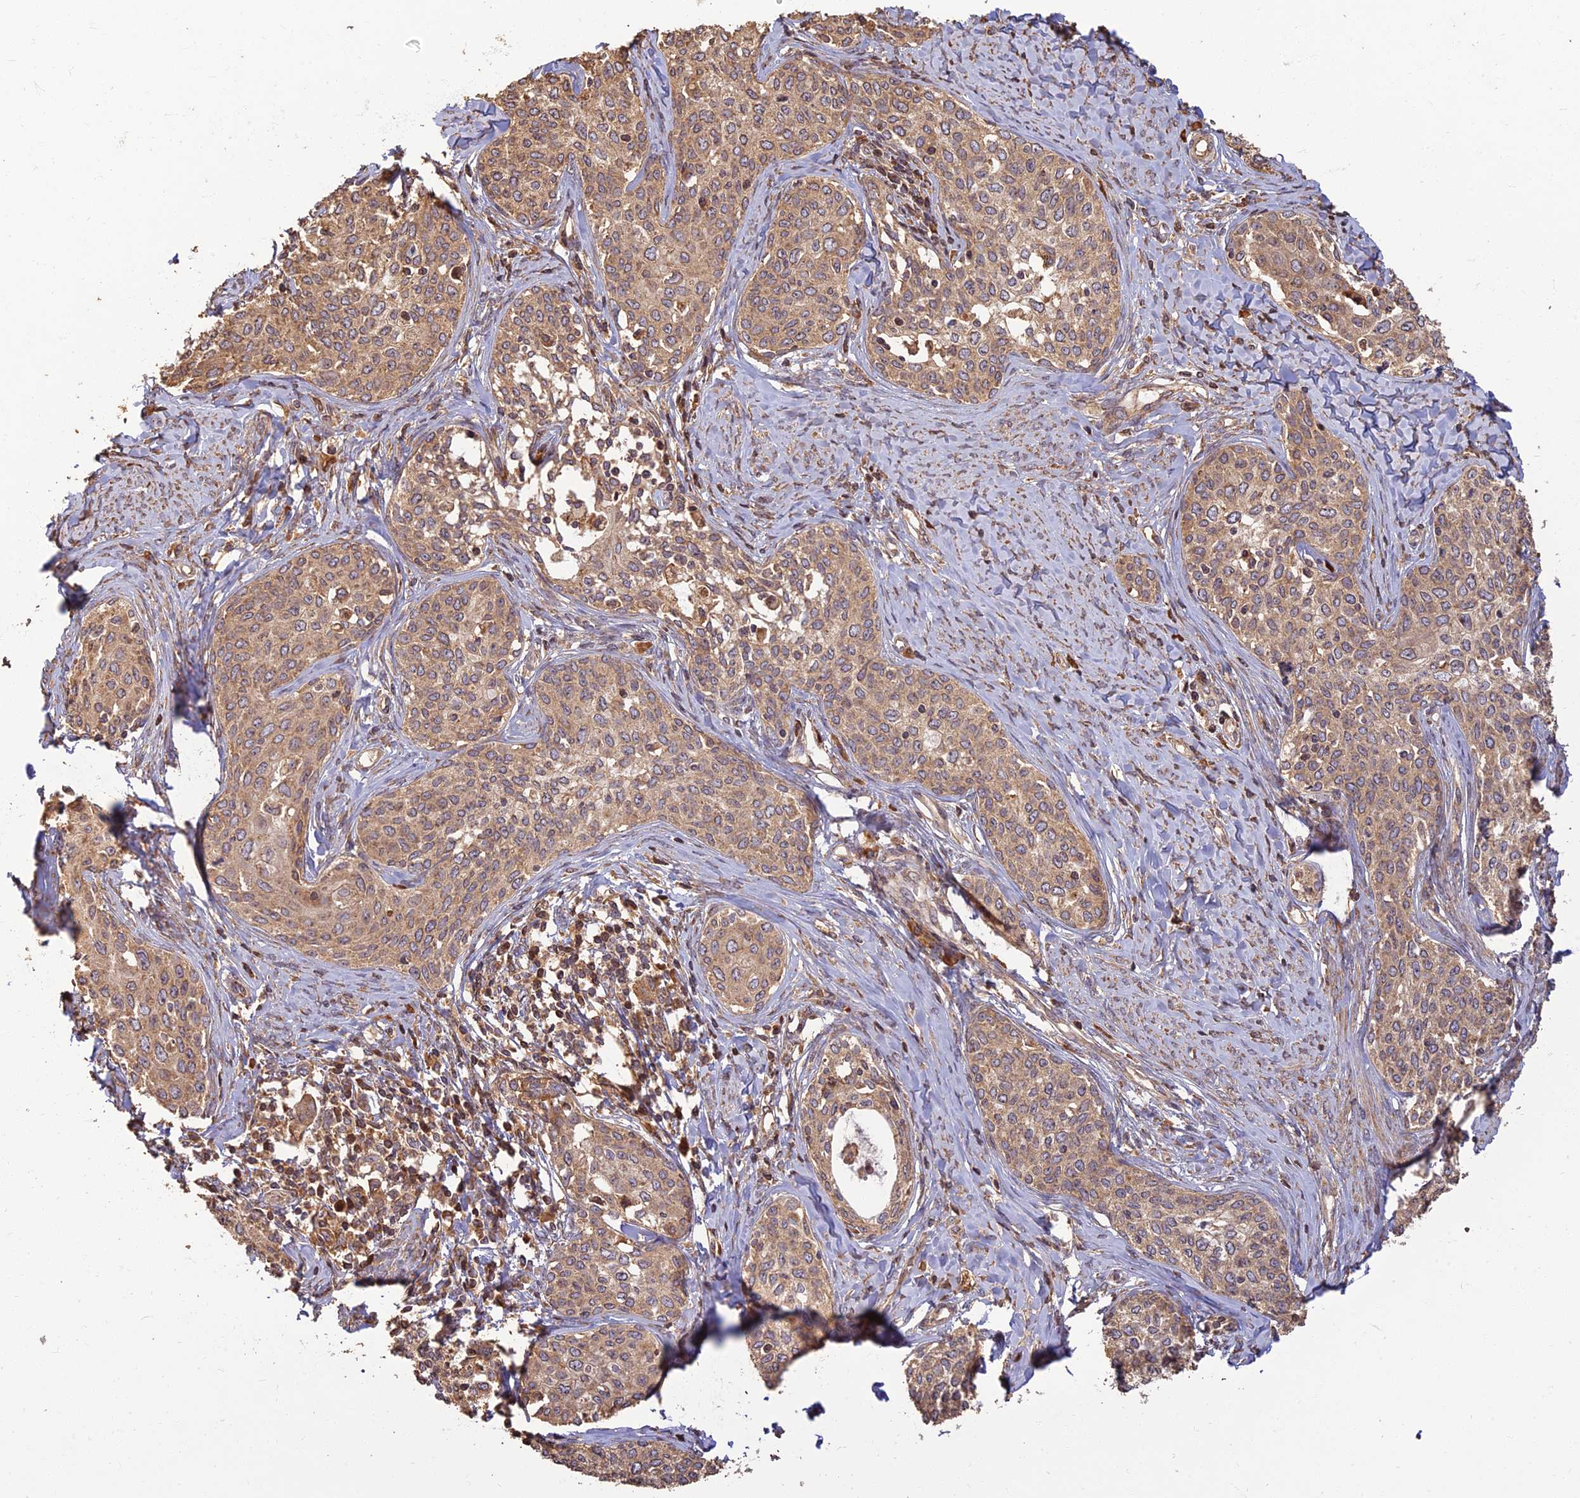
{"staining": {"intensity": "weak", "quantity": ">75%", "location": "cytoplasmic/membranous"}, "tissue": "cervical cancer", "cell_type": "Tumor cells", "image_type": "cancer", "snomed": [{"axis": "morphology", "description": "Squamous cell carcinoma, NOS"}, {"axis": "morphology", "description": "Adenocarcinoma, NOS"}, {"axis": "topography", "description": "Cervix"}], "caption": "Cervical cancer stained with DAB (3,3'-diaminobenzidine) immunohistochemistry (IHC) demonstrates low levels of weak cytoplasmic/membranous positivity in approximately >75% of tumor cells.", "gene": "CORO1C", "patient": {"sex": "female", "age": 52}}